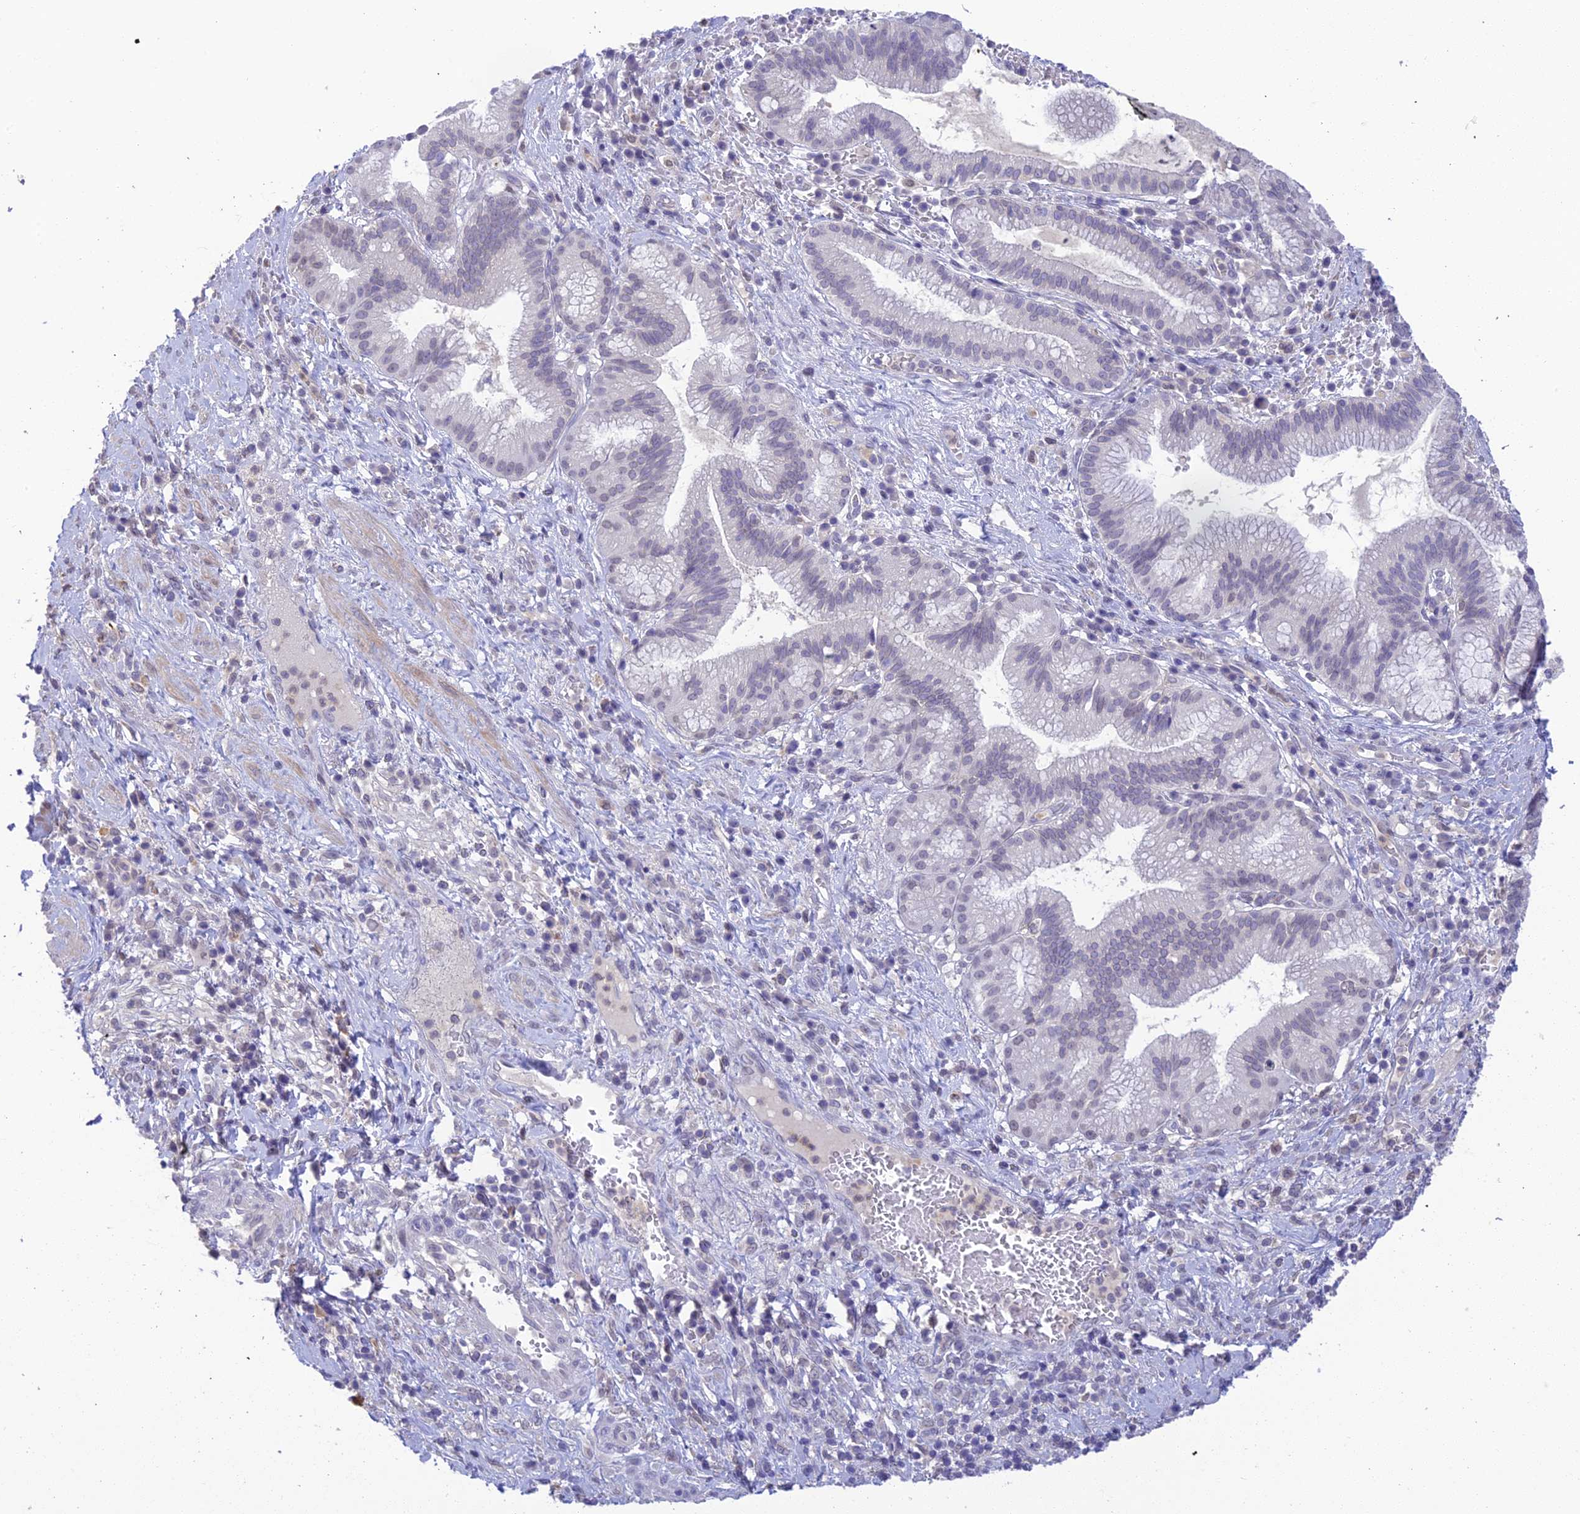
{"staining": {"intensity": "negative", "quantity": "none", "location": "none"}, "tissue": "pancreatic cancer", "cell_type": "Tumor cells", "image_type": "cancer", "snomed": [{"axis": "morphology", "description": "Adenocarcinoma, NOS"}, {"axis": "topography", "description": "Pancreas"}], "caption": "Adenocarcinoma (pancreatic) was stained to show a protein in brown. There is no significant expression in tumor cells.", "gene": "BMT2", "patient": {"sex": "male", "age": 72}}